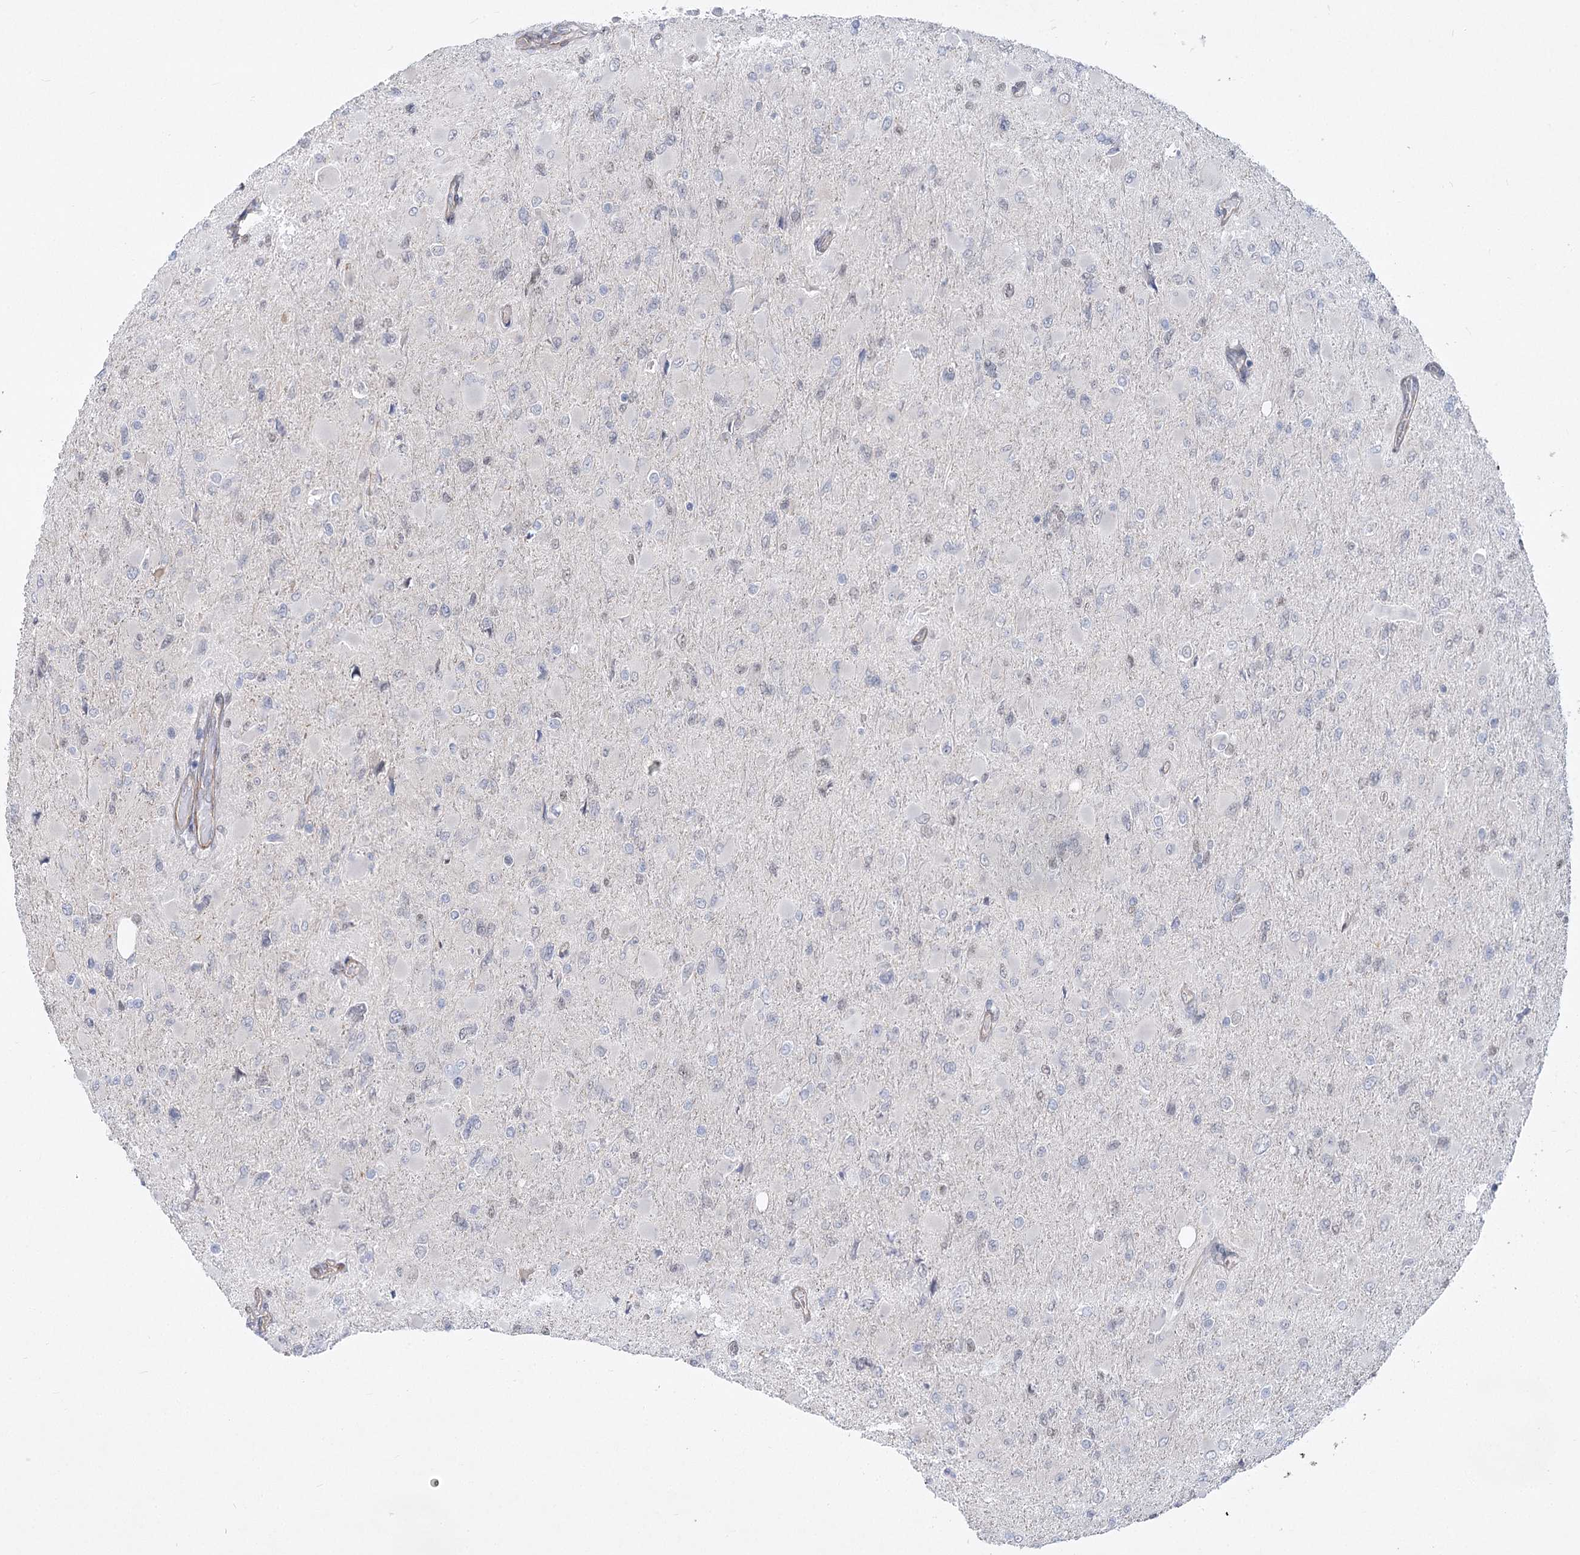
{"staining": {"intensity": "negative", "quantity": "none", "location": "none"}, "tissue": "glioma", "cell_type": "Tumor cells", "image_type": "cancer", "snomed": [{"axis": "morphology", "description": "Glioma, malignant, High grade"}, {"axis": "topography", "description": "Cerebral cortex"}], "caption": "Immunohistochemistry (IHC) of human glioma displays no positivity in tumor cells.", "gene": "ARSI", "patient": {"sex": "female", "age": 36}}